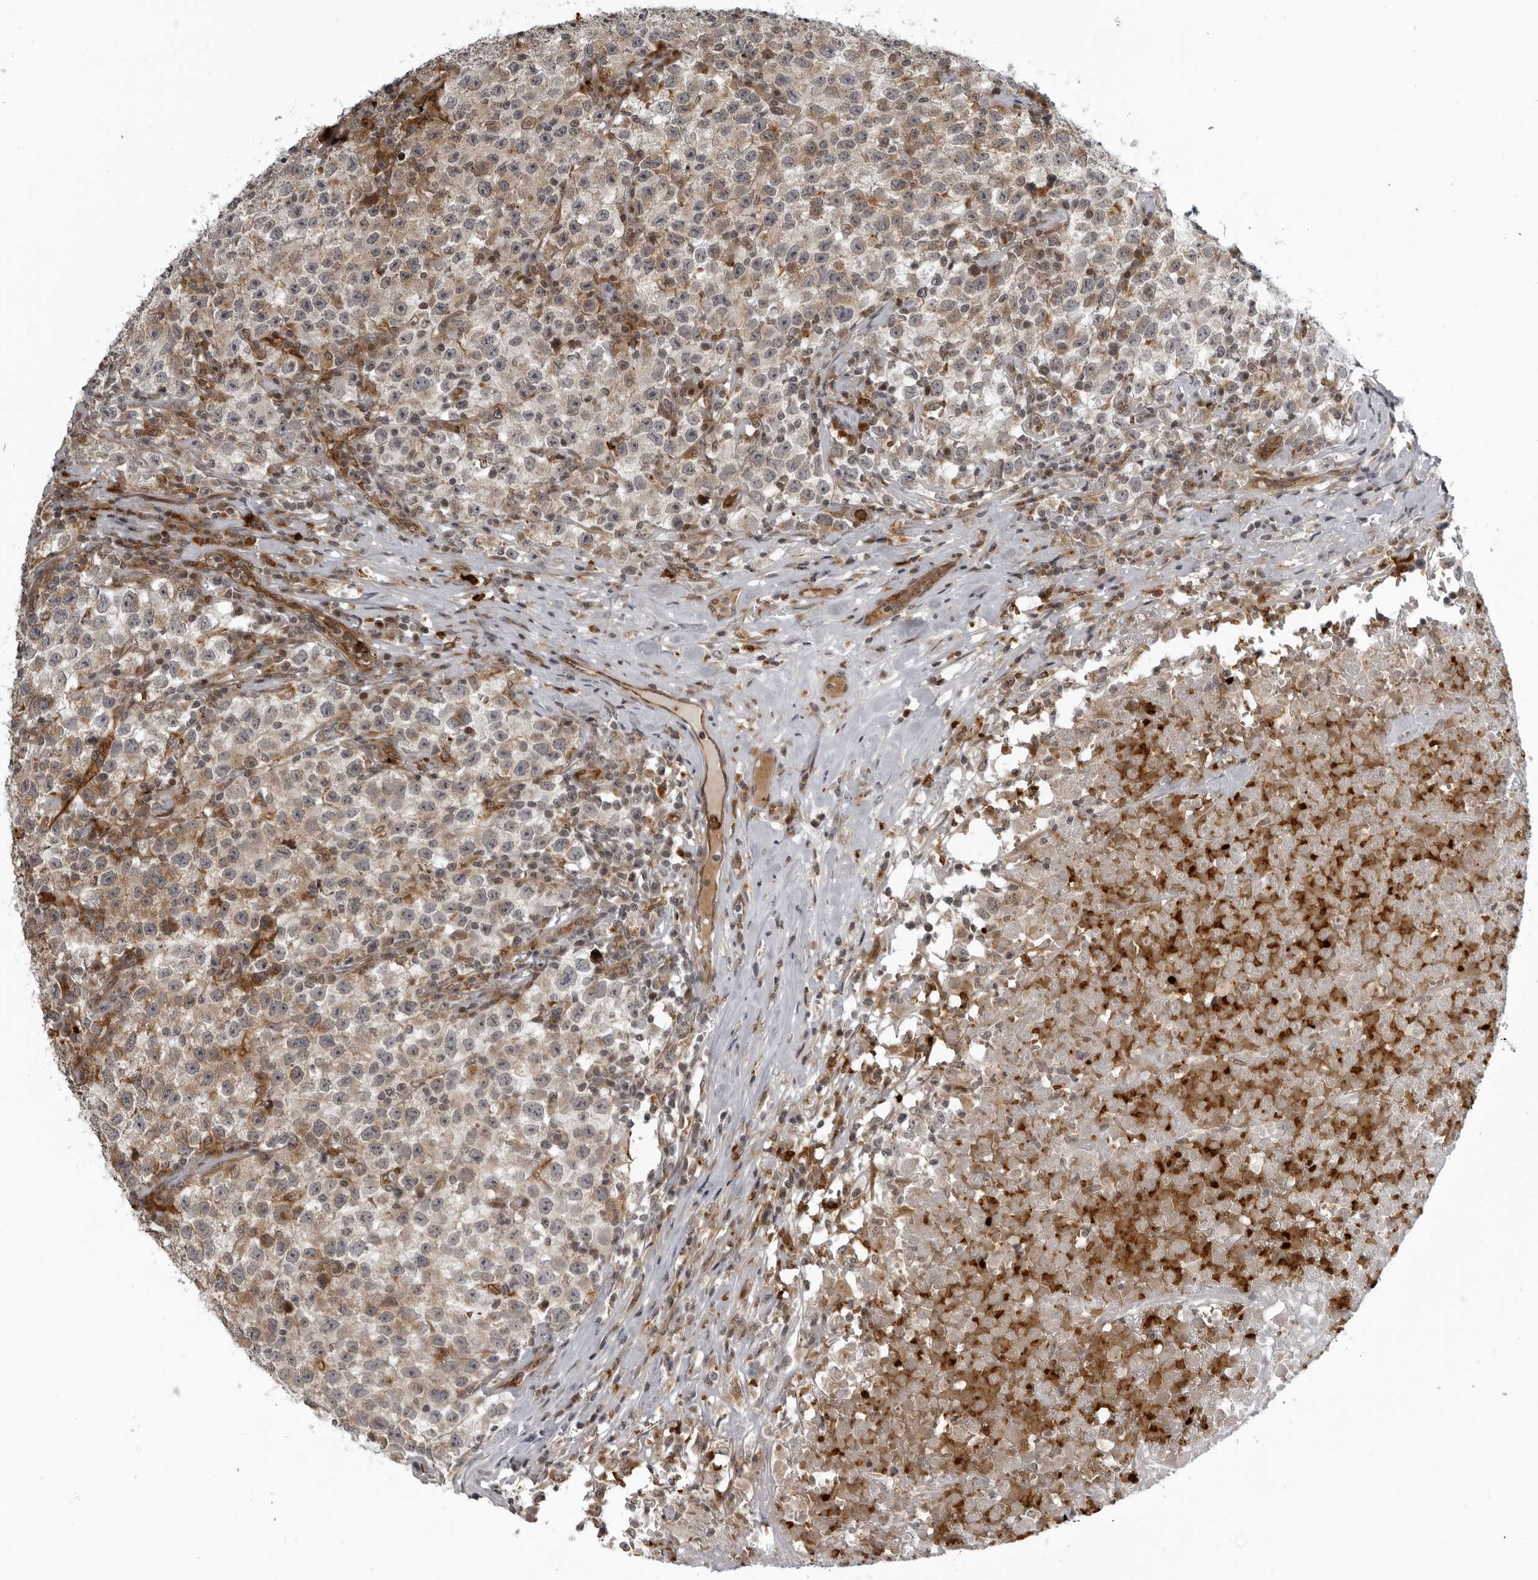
{"staining": {"intensity": "moderate", "quantity": "25%-75%", "location": "cytoplasmic/membranous"}, "tissue": "testis cancer", "cell_type": "Tumor cells", "image_type": "cancer", "snomed": [{"axis": "morphology", "description": "Seminoma, NOS"}, {"axis": "topography", "description": "Testis"}], "caption": "Immunohistochemistry (DAB (3,3'-diaminobenzidine)) staining of human seminoma (testis) reveals moderate cytoplasmic/membranous protein staining in about 25%-75% of tumor cells.", "gene": "THOP1", "patient": {"sex": "male", "age": 22}}